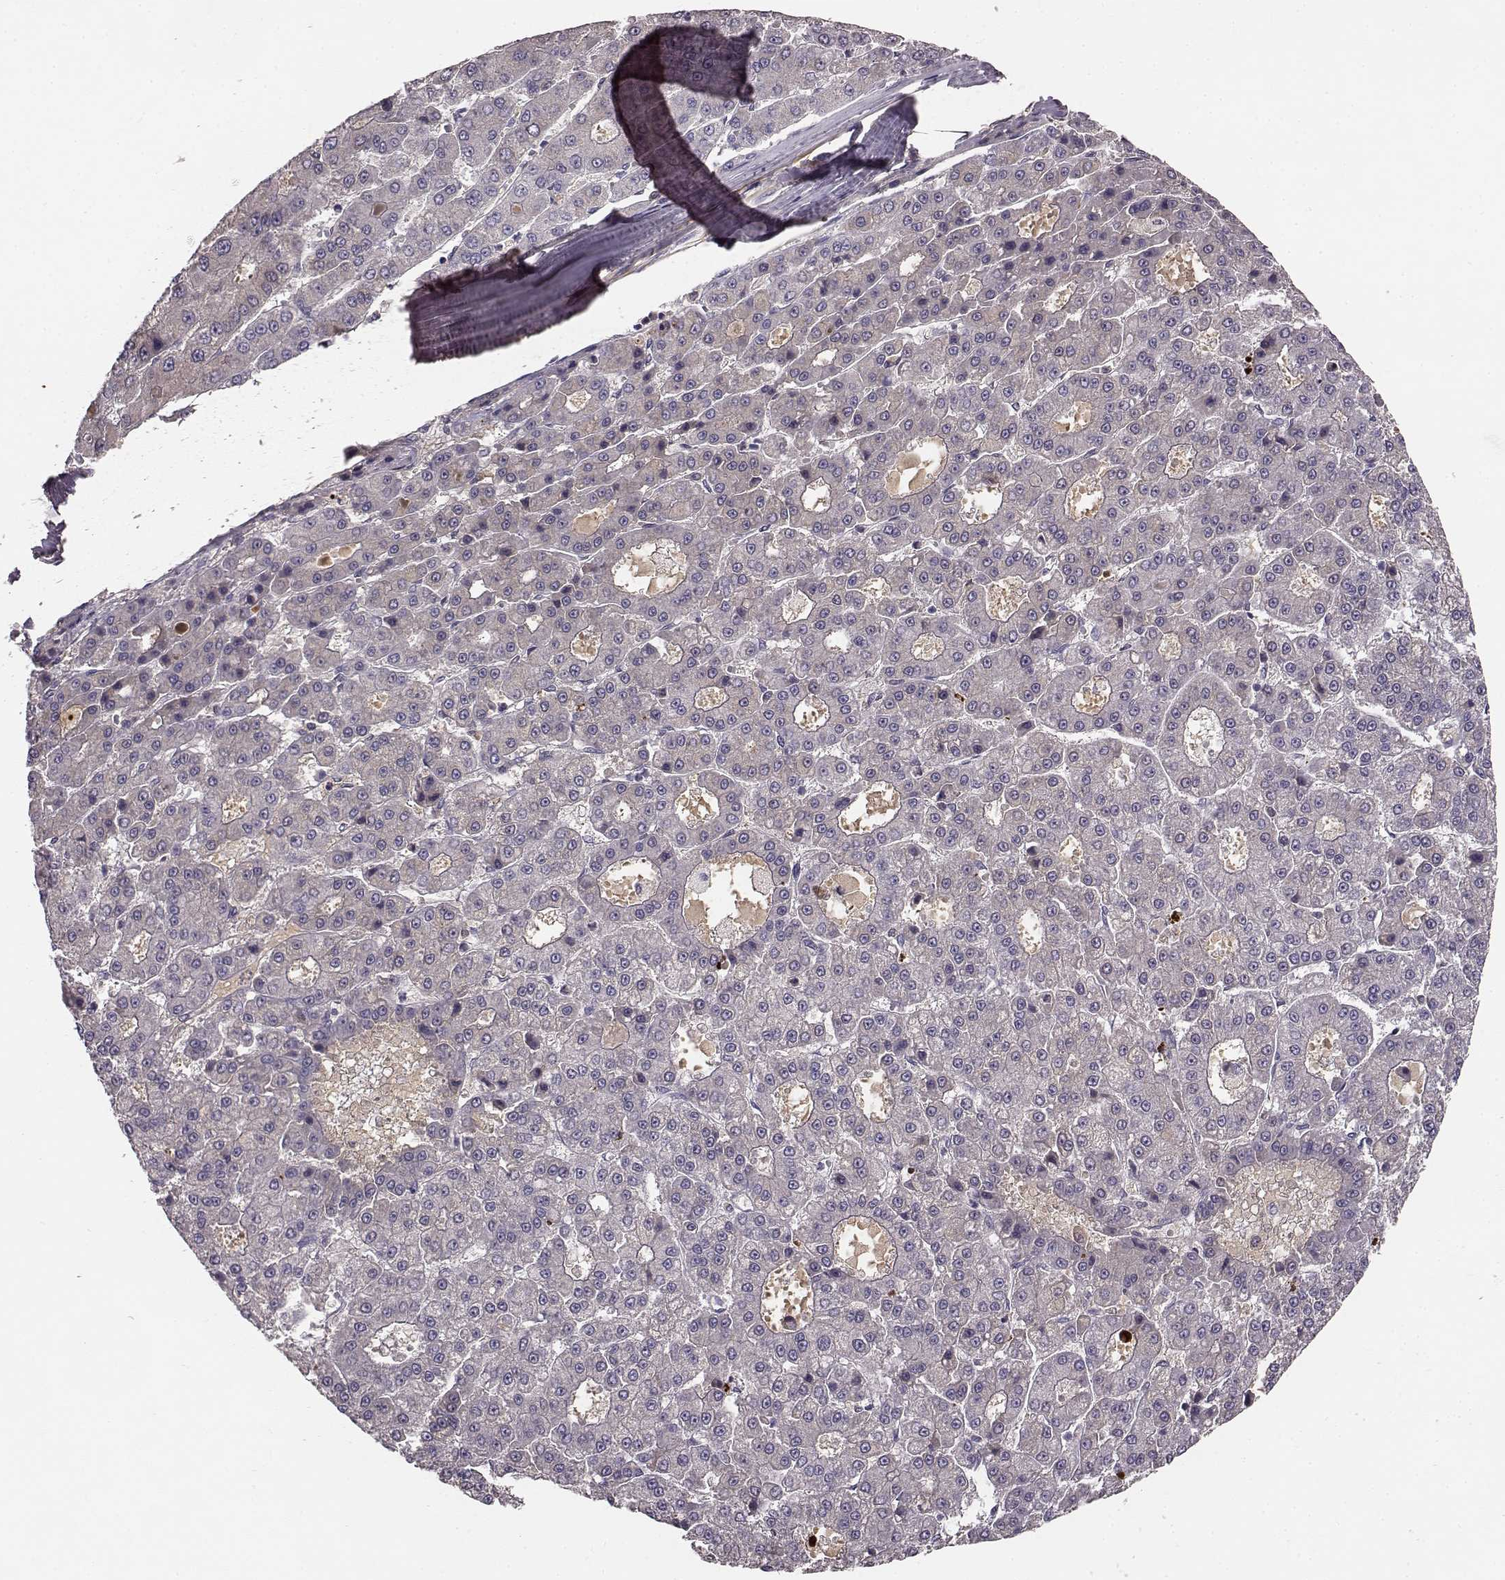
{"staining": {"intensity": "negative", "quantity": "none", "location": "none"}, "tissue": "liver cancer", "cell_type": "Tumor cells", "image_type": "cancer", "snomed": [{"axis": "morphology", "description": "Carcinoma, Hepatocellular, NOS"}, {"axis": "topography", "description": "Liver"}], "caption": "An immunohistochemistry micrograph of liver cancer is shown. There is no staining in tumor cells of liver cancer.", "gene": "YJEFN3", "patient": {"sex": "male", "age": 70}}